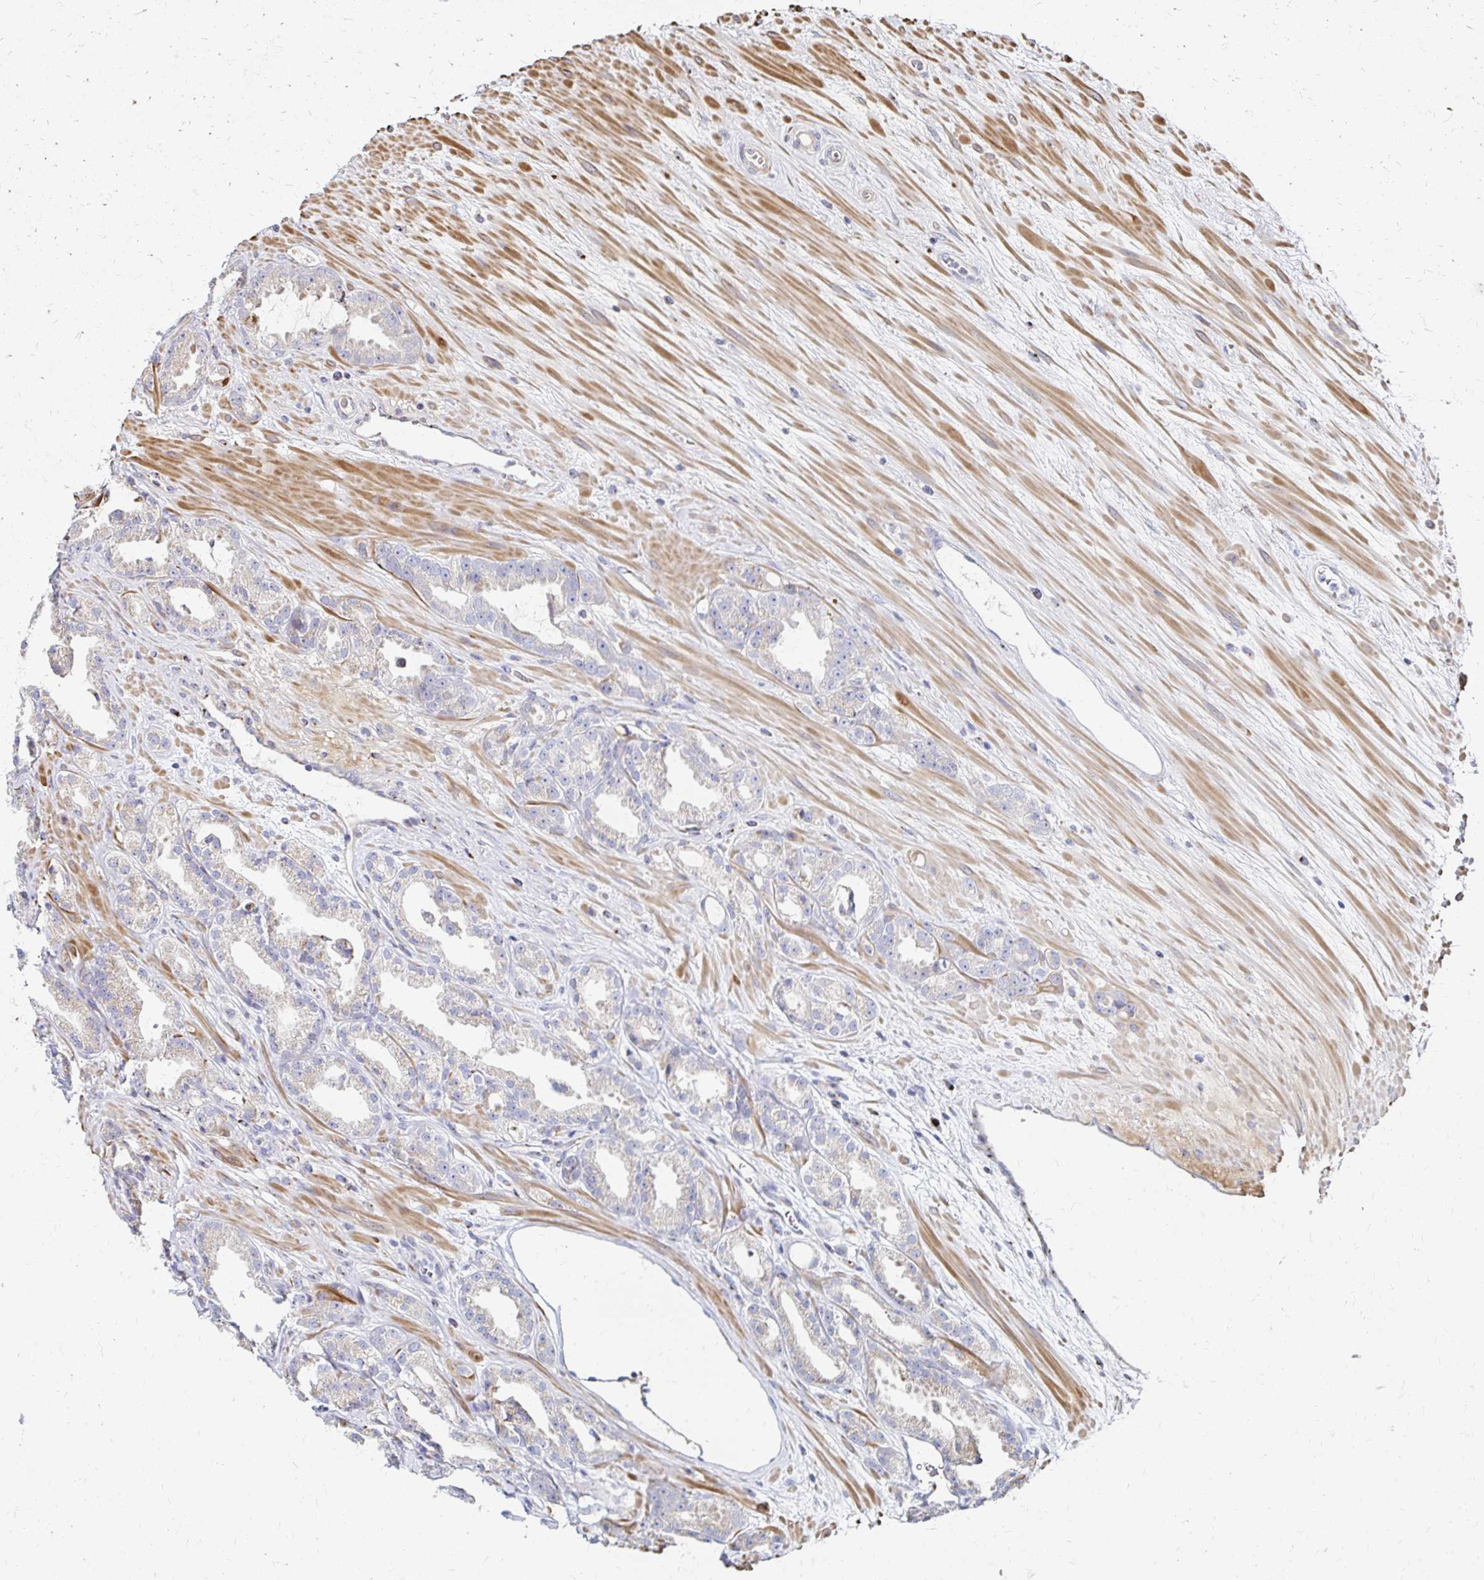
{"staining": {"intensity": "weak", "quantity": "<25%", "location": "cytoplasmic/membranous"}, "tissue": "prostate cancer", "cell_type": "Tumor cells", "image_type": "cancer", "snomed": [{"axis": "morphology", "description": "Adenocarcinoma, Low grade"}, {"axis": "topography", "description": "Prostate"}], "caption": "DAB (3,3'-diaminobenzidine) immunohistochemical staining of human prostate cancer (adenocarcinoma (low-grade)) exhibits no significant positivity in tumor cells.", "gene": "MAN1A1", "patient": {"sex": "male", "age": 61}}